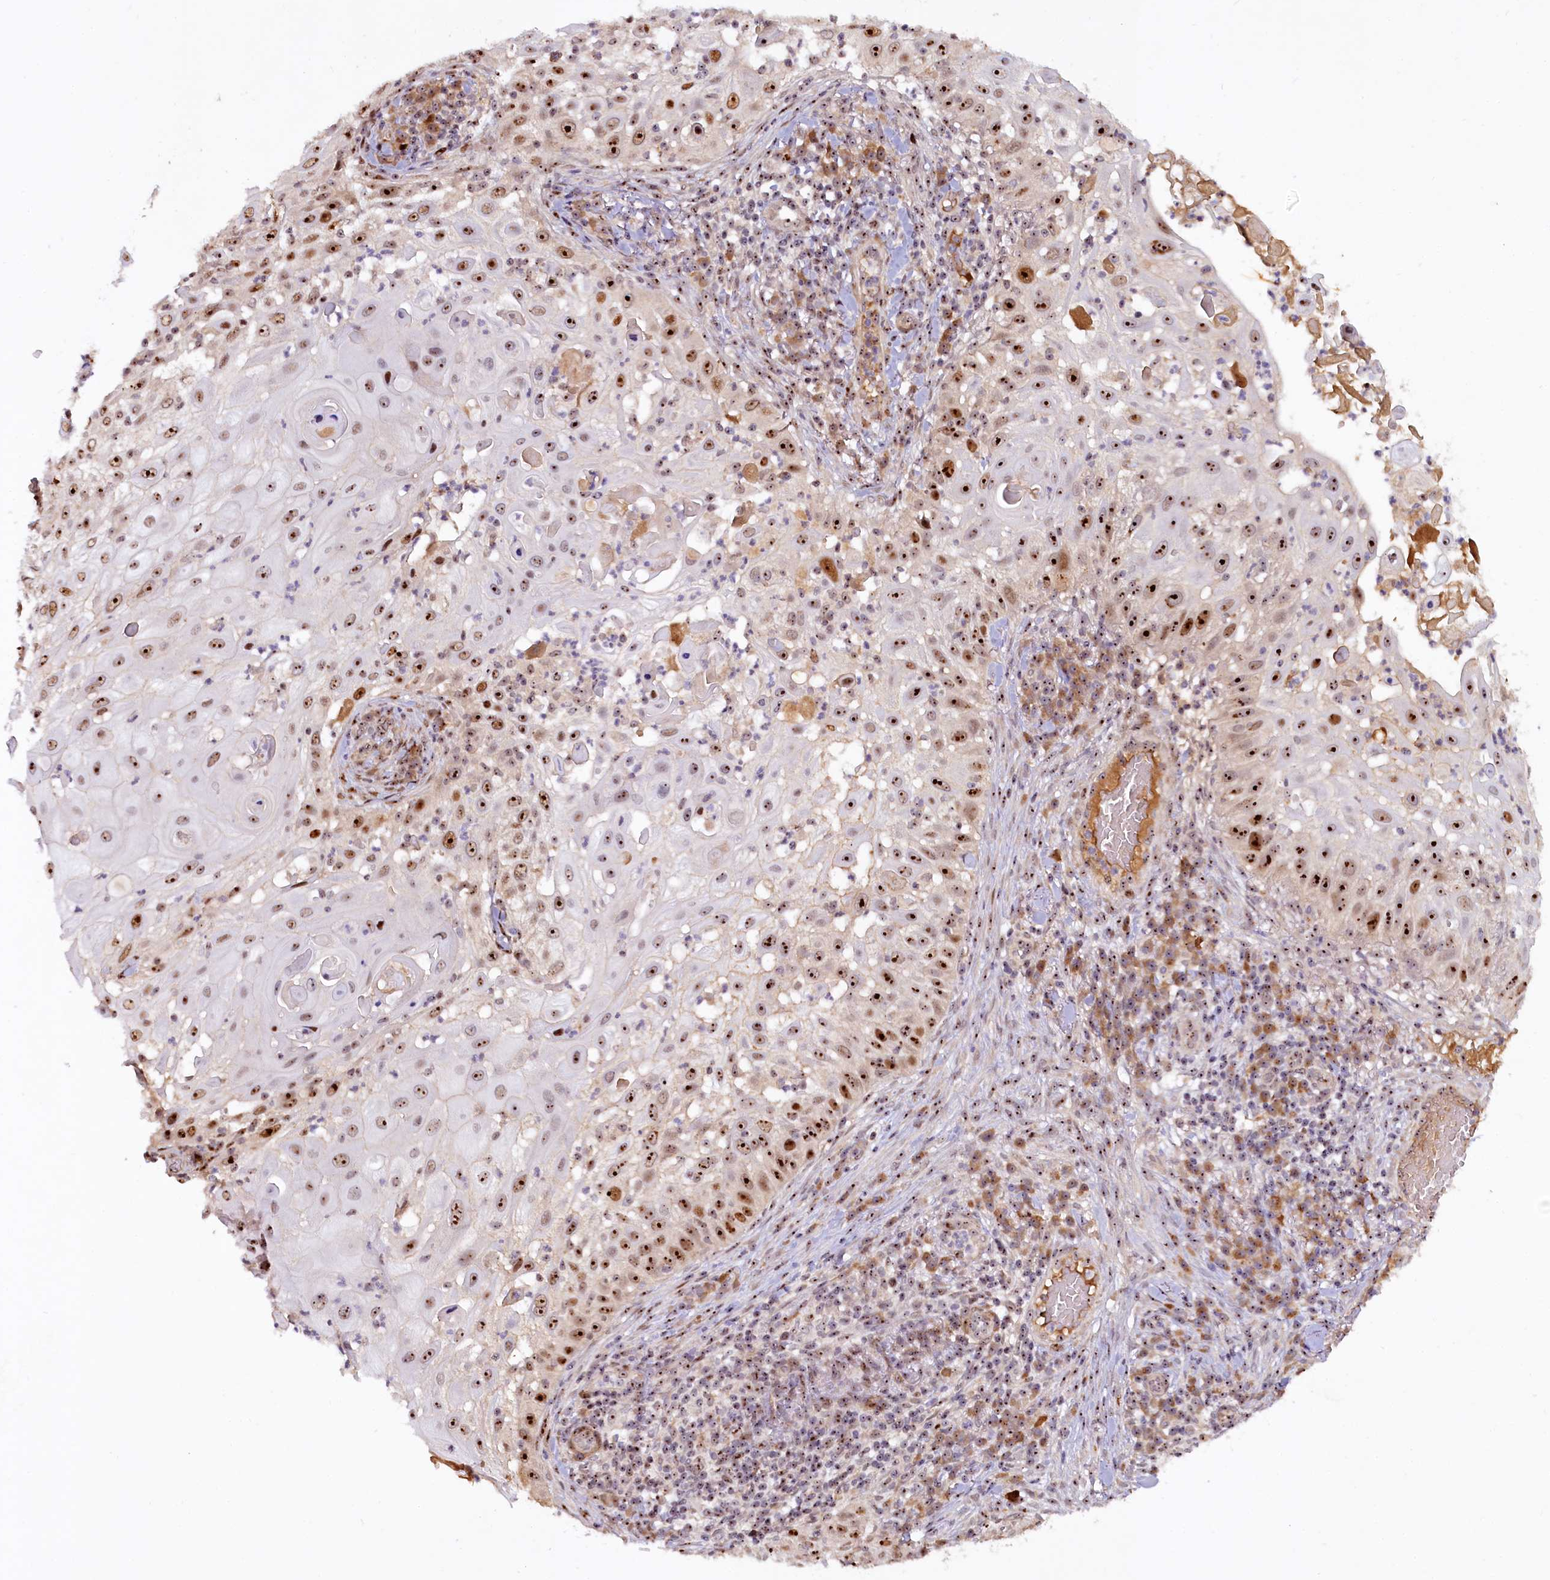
{"staining": {"intensity": "strong", "quantity": ">75%", "location": "nuclear"}, "tissue": "skin cancer", "cell_type": "Tumor cells", "image_type": "cancer", "snomed": [{"axis": "morphology", "description": "Squamous cell carcinoma, NOS"}, {"axis": "topography", "description": "Skin"}], "caption": "The image reveals a brown stain indicating the presence of a protein in the nuclear of tumor cells in skin squamous cell carcinoma. (DAB (3,3'-diaminobenzidine) IHC with brightfield microscopy, high magnification).", "gene": "TCOF1", "patient": {"sex": "female", "age": 44}}